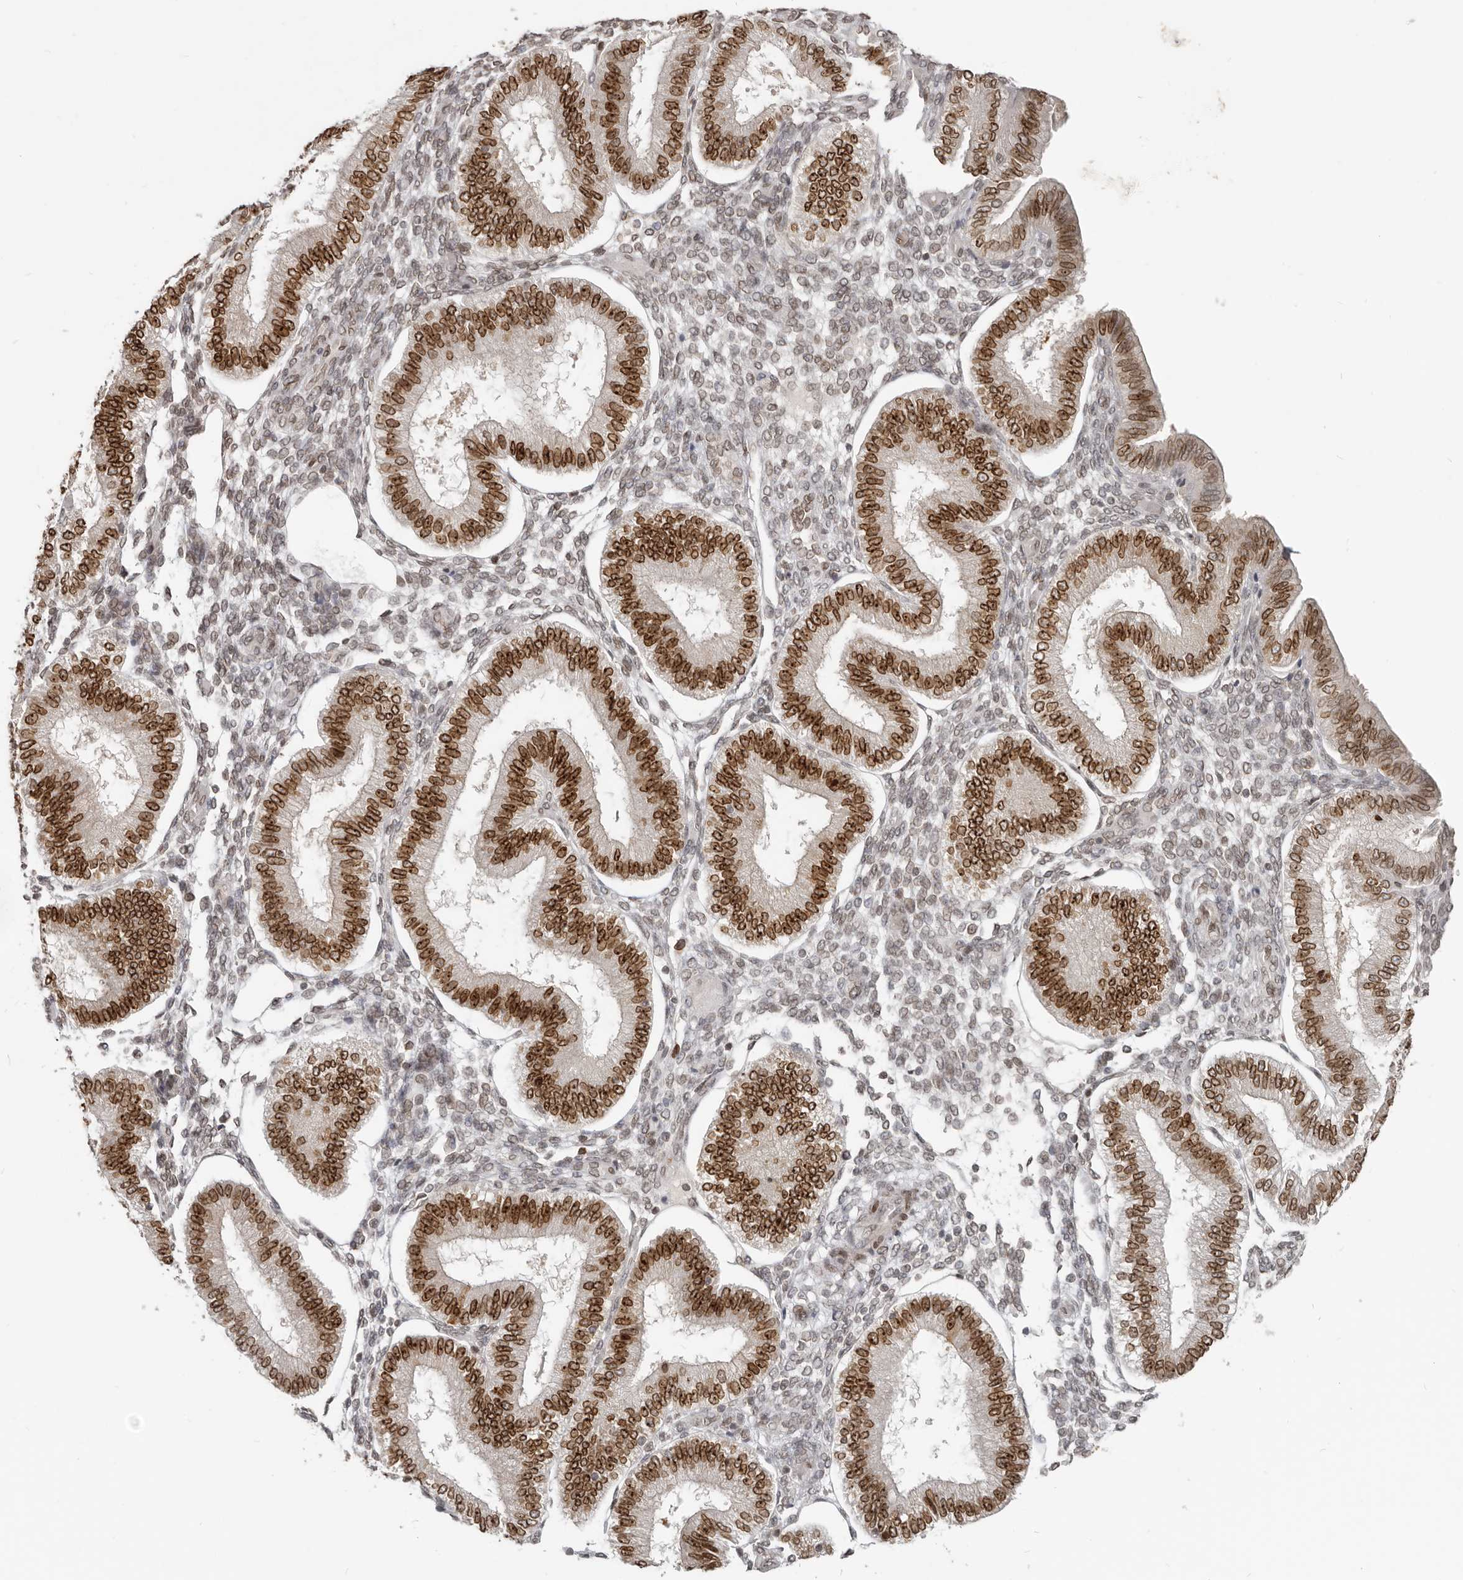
{"staining": {"intensity": "weak", "quantity": "25%-75%", "location": "cytoplasmic/membranous,nuclear"}, "tissue": "endometrium", "cell_type": "Cells in endometrial stroma", "image_type": "normal", "snomed": [{"axis": "morphology", "description": "Normal tissue, NOS"}, {"axis": "topography", "description": "Endometrium"}], "caption": "A high-resolution histopathology image shows immunohistochemistry staining of benign endometrium, which shows weak cytoplasmic/membranous,nuclear positivity in approximately 25%-75% of cells in endometrial stroma.", "gene": "NUP153", "patient": {"sex": "female", "age": 39}}